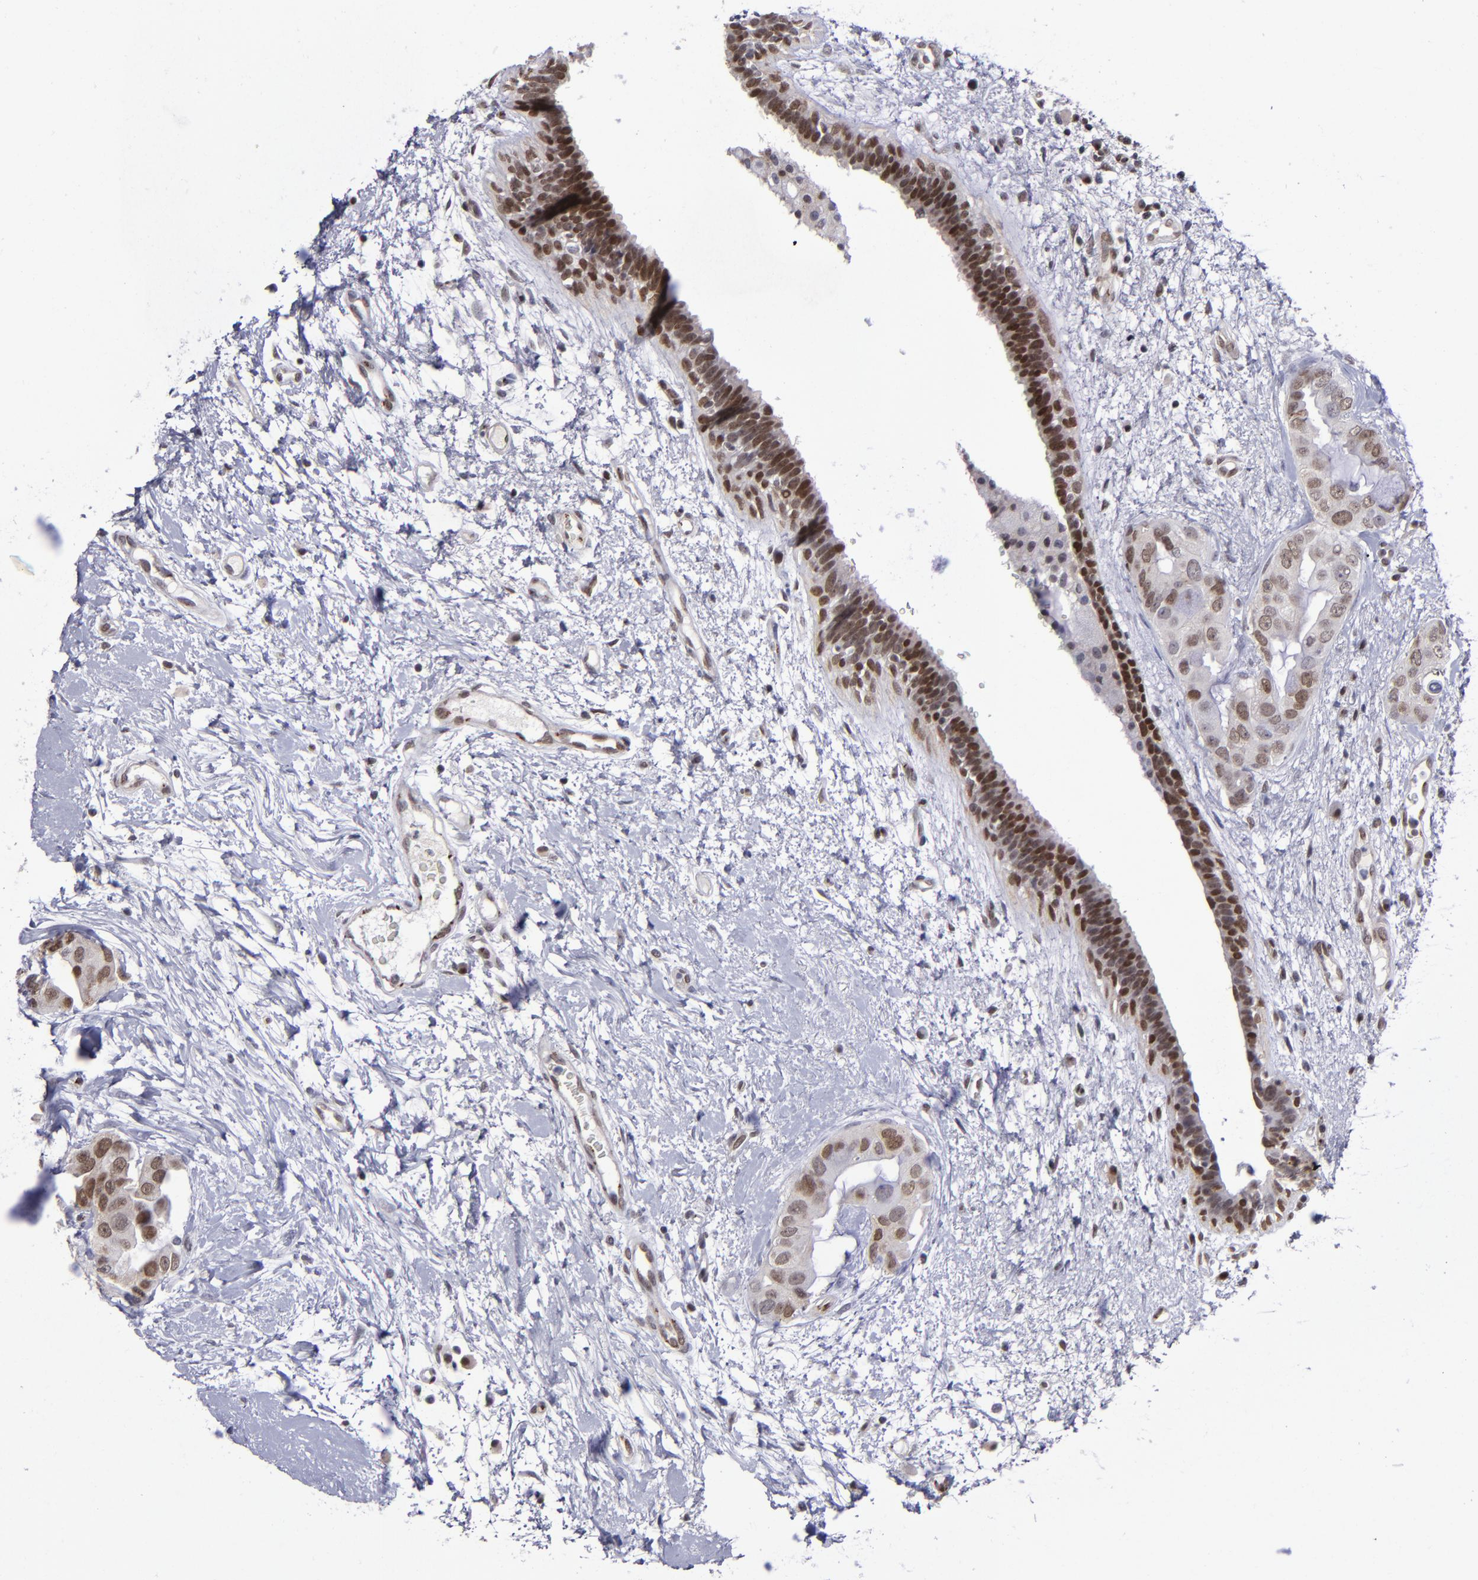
{"staining": {"intensity": "strong", "quantity": ">75%", "location": "cytoplasmic/membranous,nuclear"}, "tissue": "breast cancer", "cell_type": "Tumor cells", "image_type": "cancer", "snomed": [{"axis": "morphology", "description": "Duct carcinoma"}, {"axis": "topography", "description": "Breast"}], "caption": "A photomicrograph of breast invasive ductal carcinoma stained for a protein displays strong cytoplasmic/membranous and nuclear brown staining in tumor cells.", "gene": "MGMT", "patient": {"sex": "female", "age": 40}}